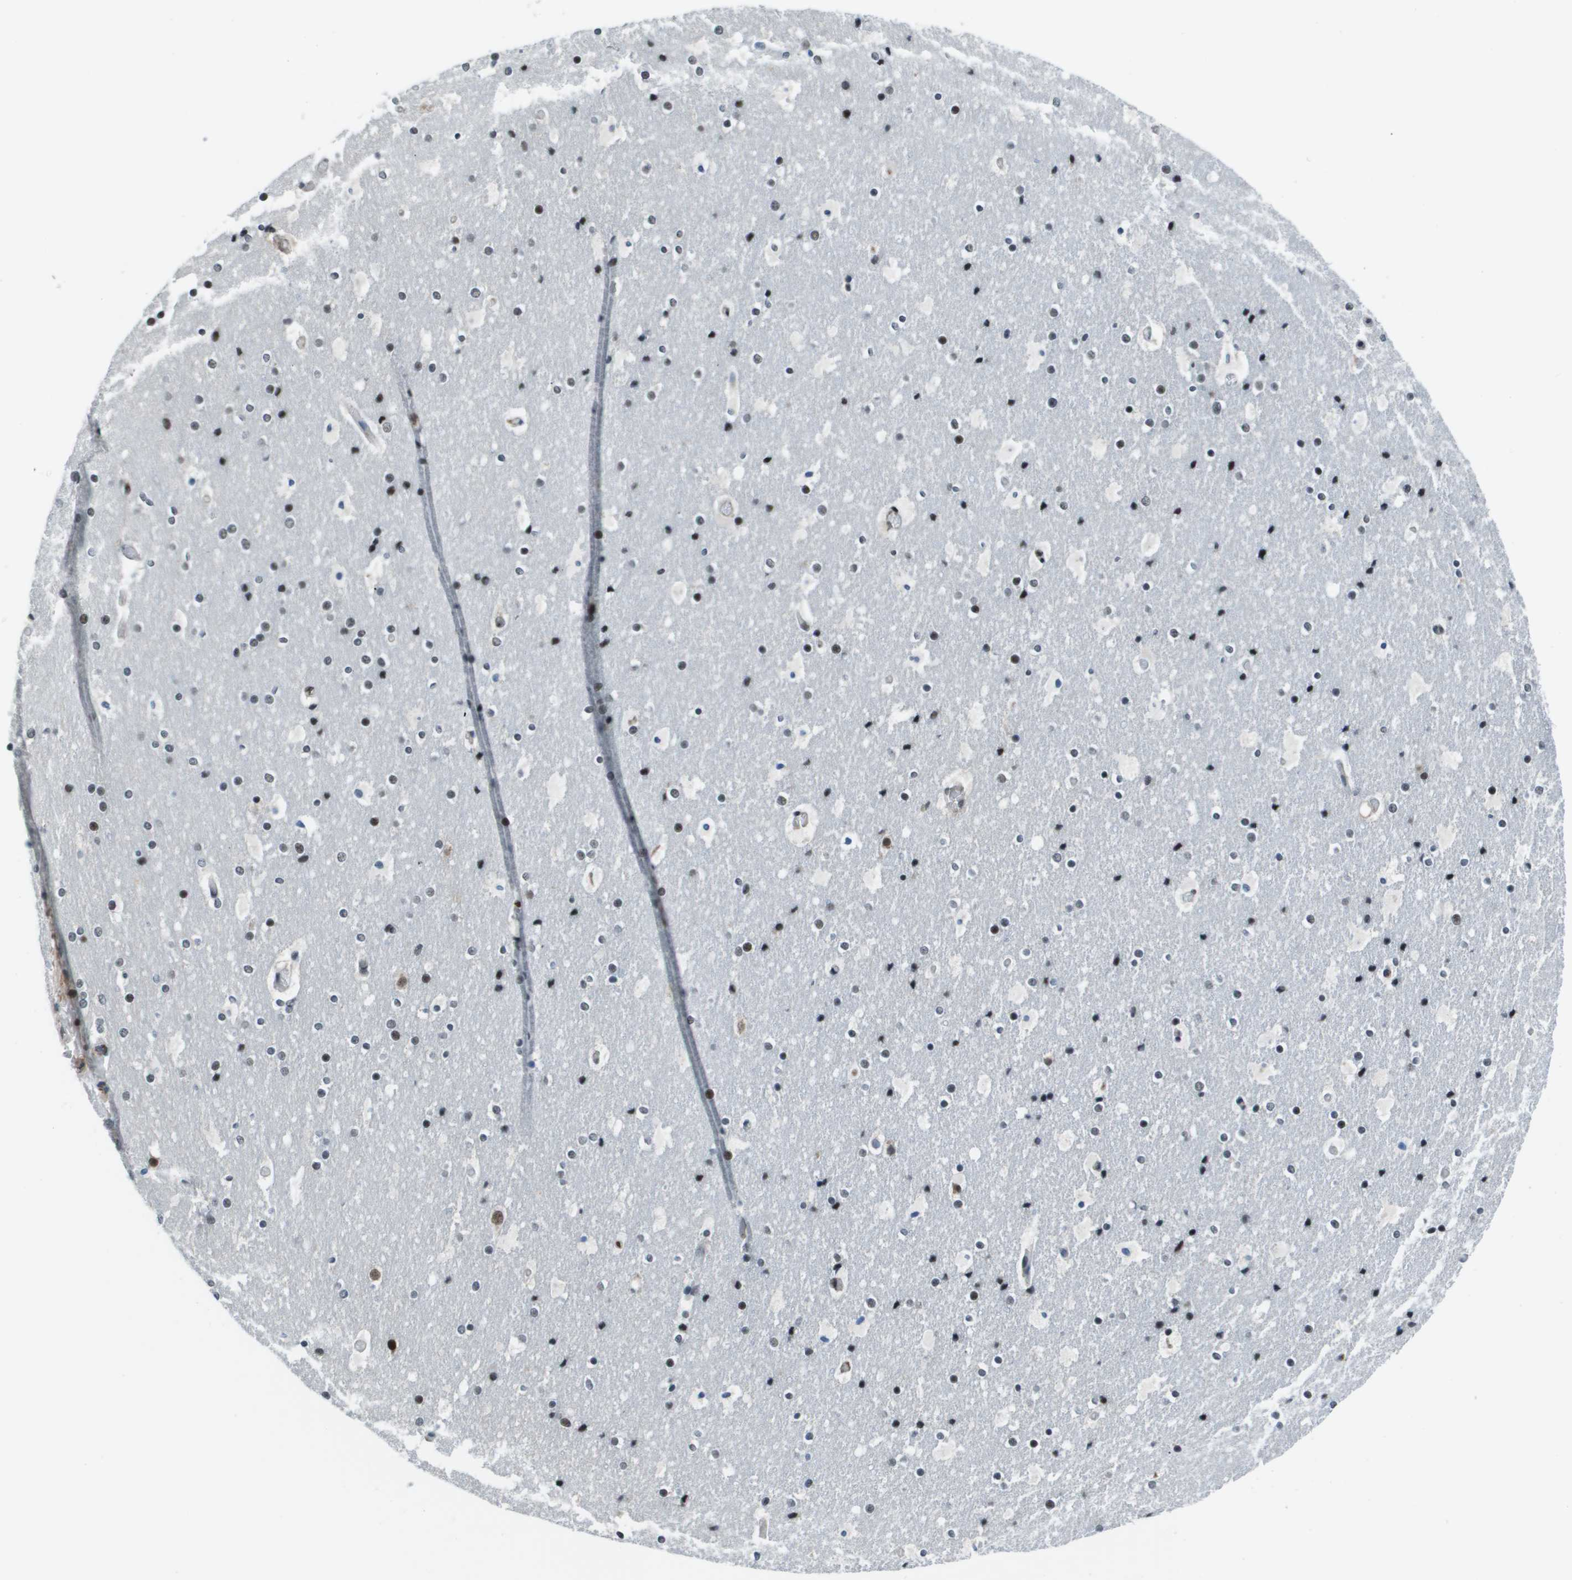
{"staining": {"intensity": "negative", "quantity": "none", "location": "none"}, "tissue": "cerebral cortex", "cell_type": "Endothelial cells", "image_type": "normal", "snomed": [{"axis": "morphology", "description": "Normal tissue, NOS"}, {"axis": "topography", "description": "Cerebral cortex"}], "caption": "DAB immunohistochemical staining of normal human cerebral cortex displays no significant expression in endothelial cells.", "gene": "THRAP3", "patient": {"sex": "male", "age": 57}}